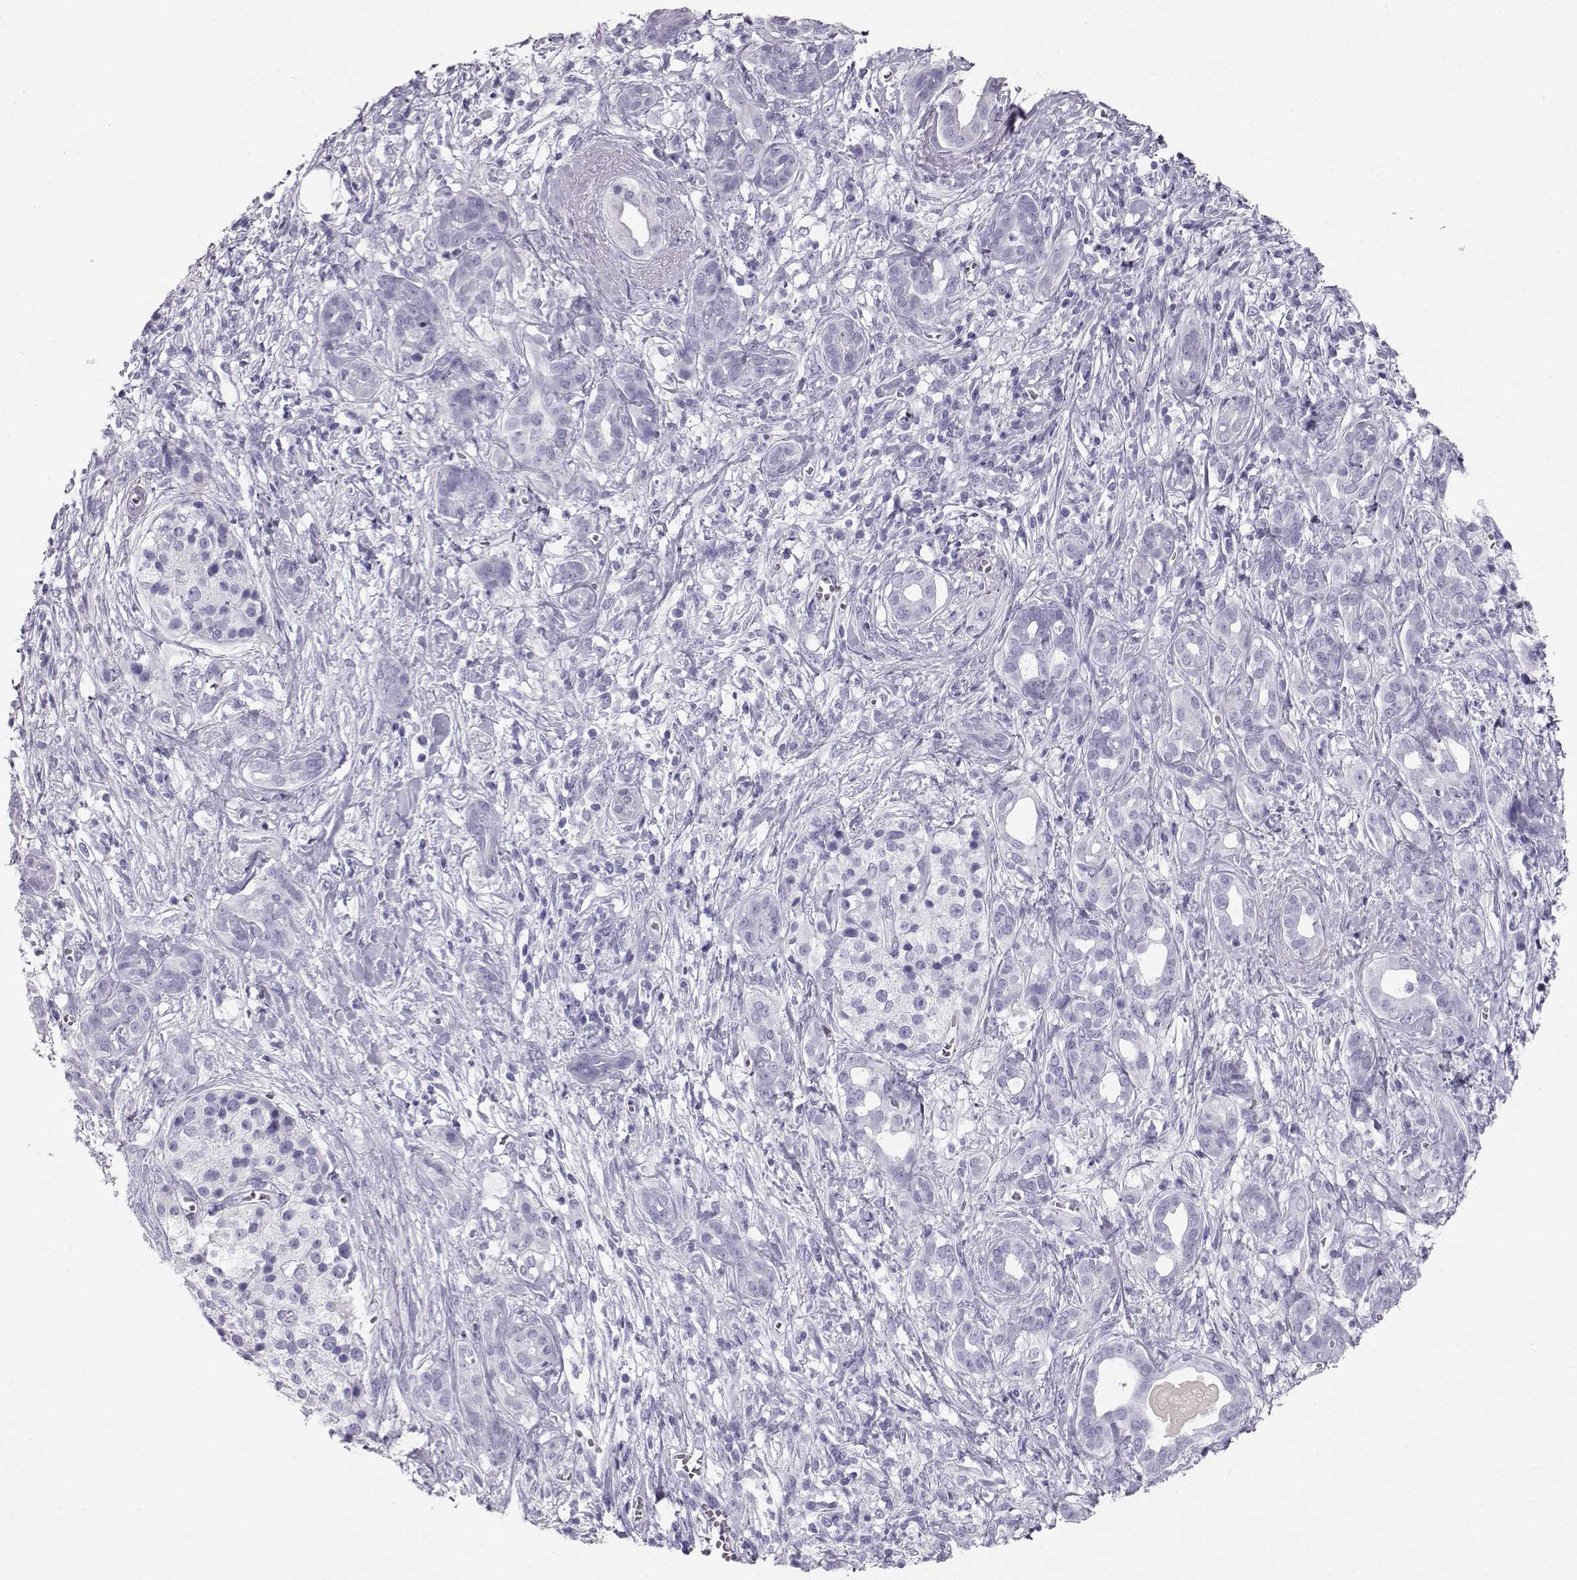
{"staining": {"intensity": "negative", "quantity": "none", "location": "none"}, "tissue": "pancreatic cancer", "cell_type": "Tumor cells", "image_type": "cancer", "snomed": [{"axis": "morphology", "description": "Adenocarcinoma, NOS"}, {"axis": "topography", "description": "Pancreas"}], "caption": "Immunohistochemistry histopathology image of neoplastic tissue: pancreatic adenocarcinoma stained with DAB (3,3'-diaminobenzidine) demonstrates no significant protein expression in tumor cells.", "gene": "RD3", "patient": {"sex": "male", "age": 61}}